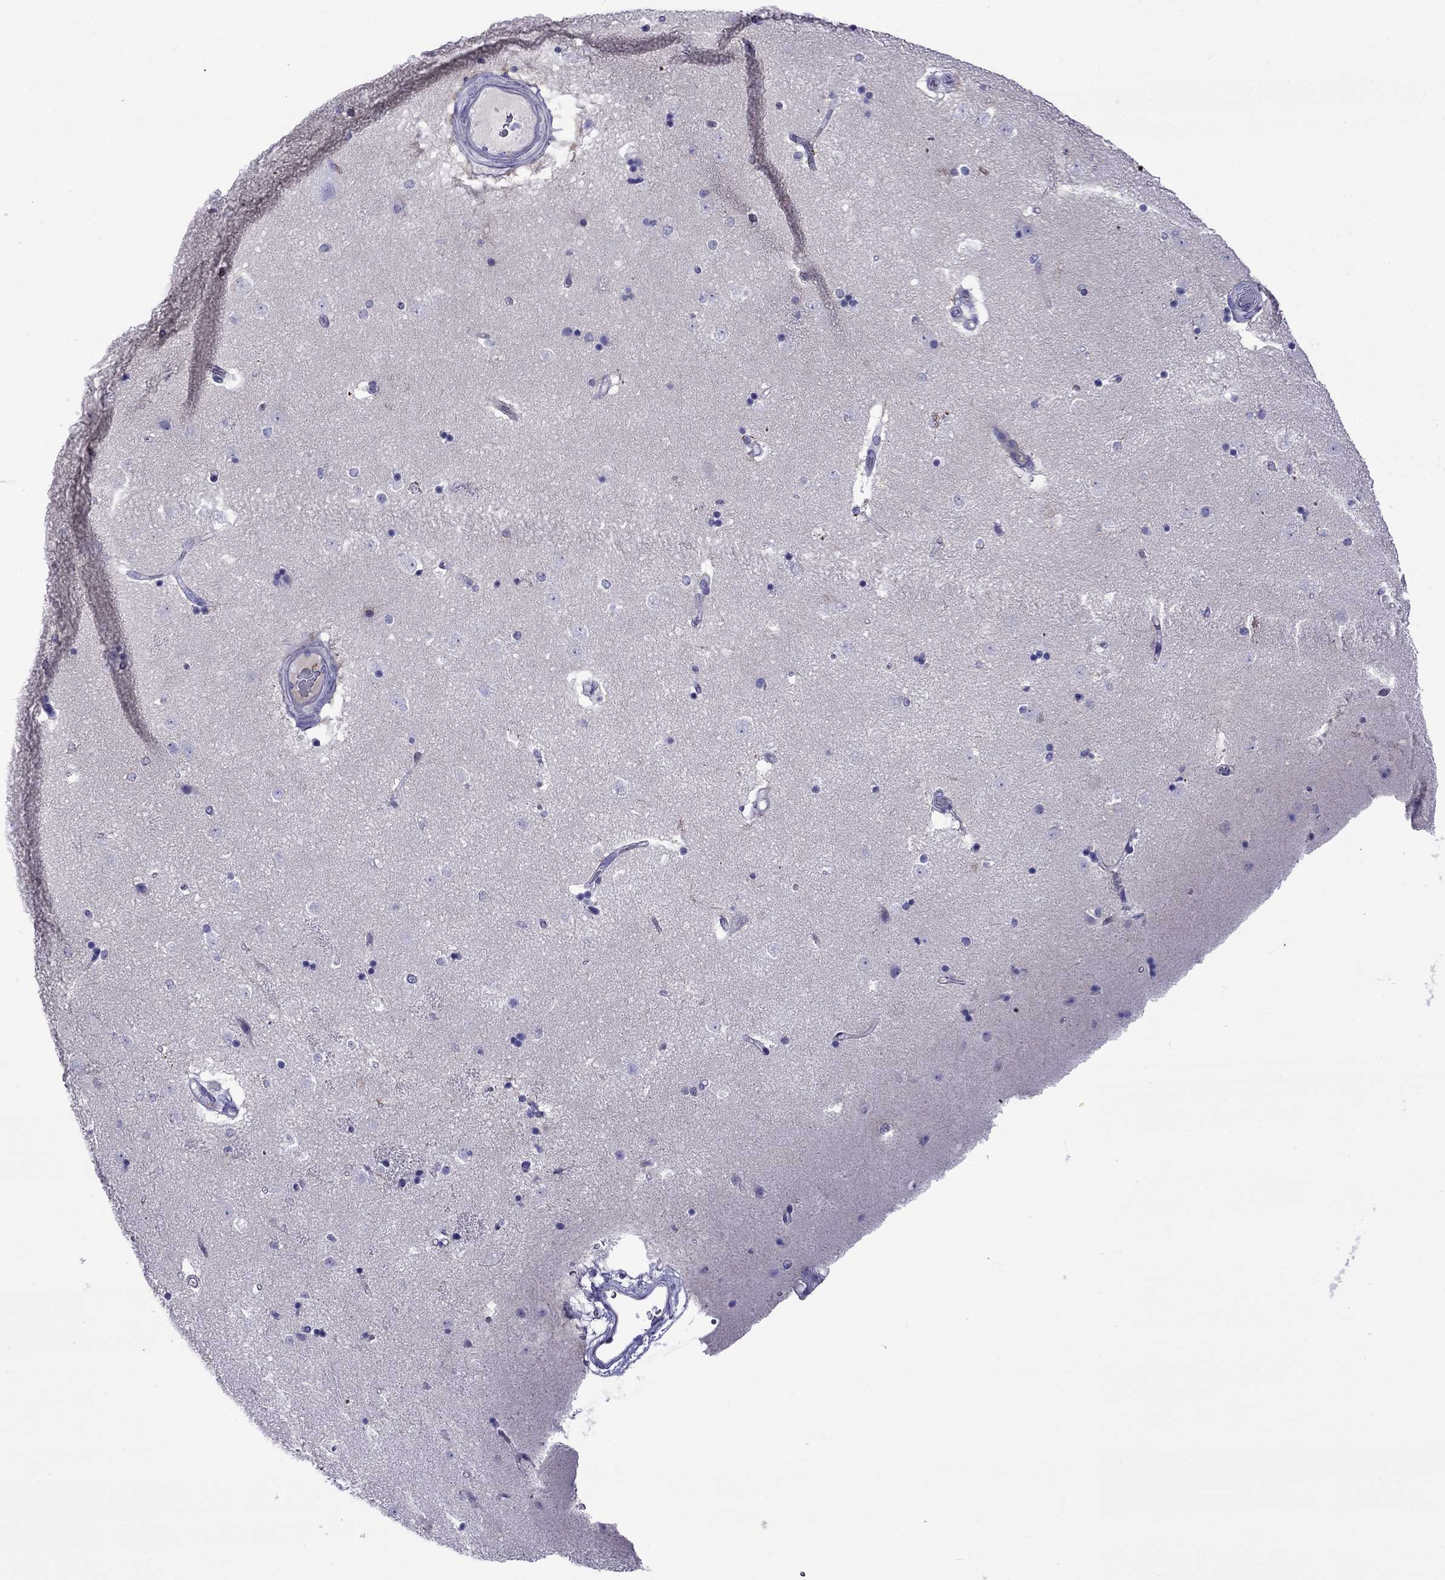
{"staining": {"intensity": "negative", "quantity": "none", "location": "none"}, "tissue": "caudate", "cell_type": "Glial cells", "image_type": "normal", "snomed": [{"axis": "morphology", "description": "Normal tissue, NOS"}, {"axis": "topography", "description": "Lateral ventricle wall"}], "caption": "DAB (3,3'-diaminobenzidine) immunohistochemical staining of normal human caudate displays no significant expression in glial cells. (Immunohistochemistry (ihc), brightfield microscopy, high magnification).", "gene": "CRYBA1", "patient": {"sex": "male", "age": 51}}